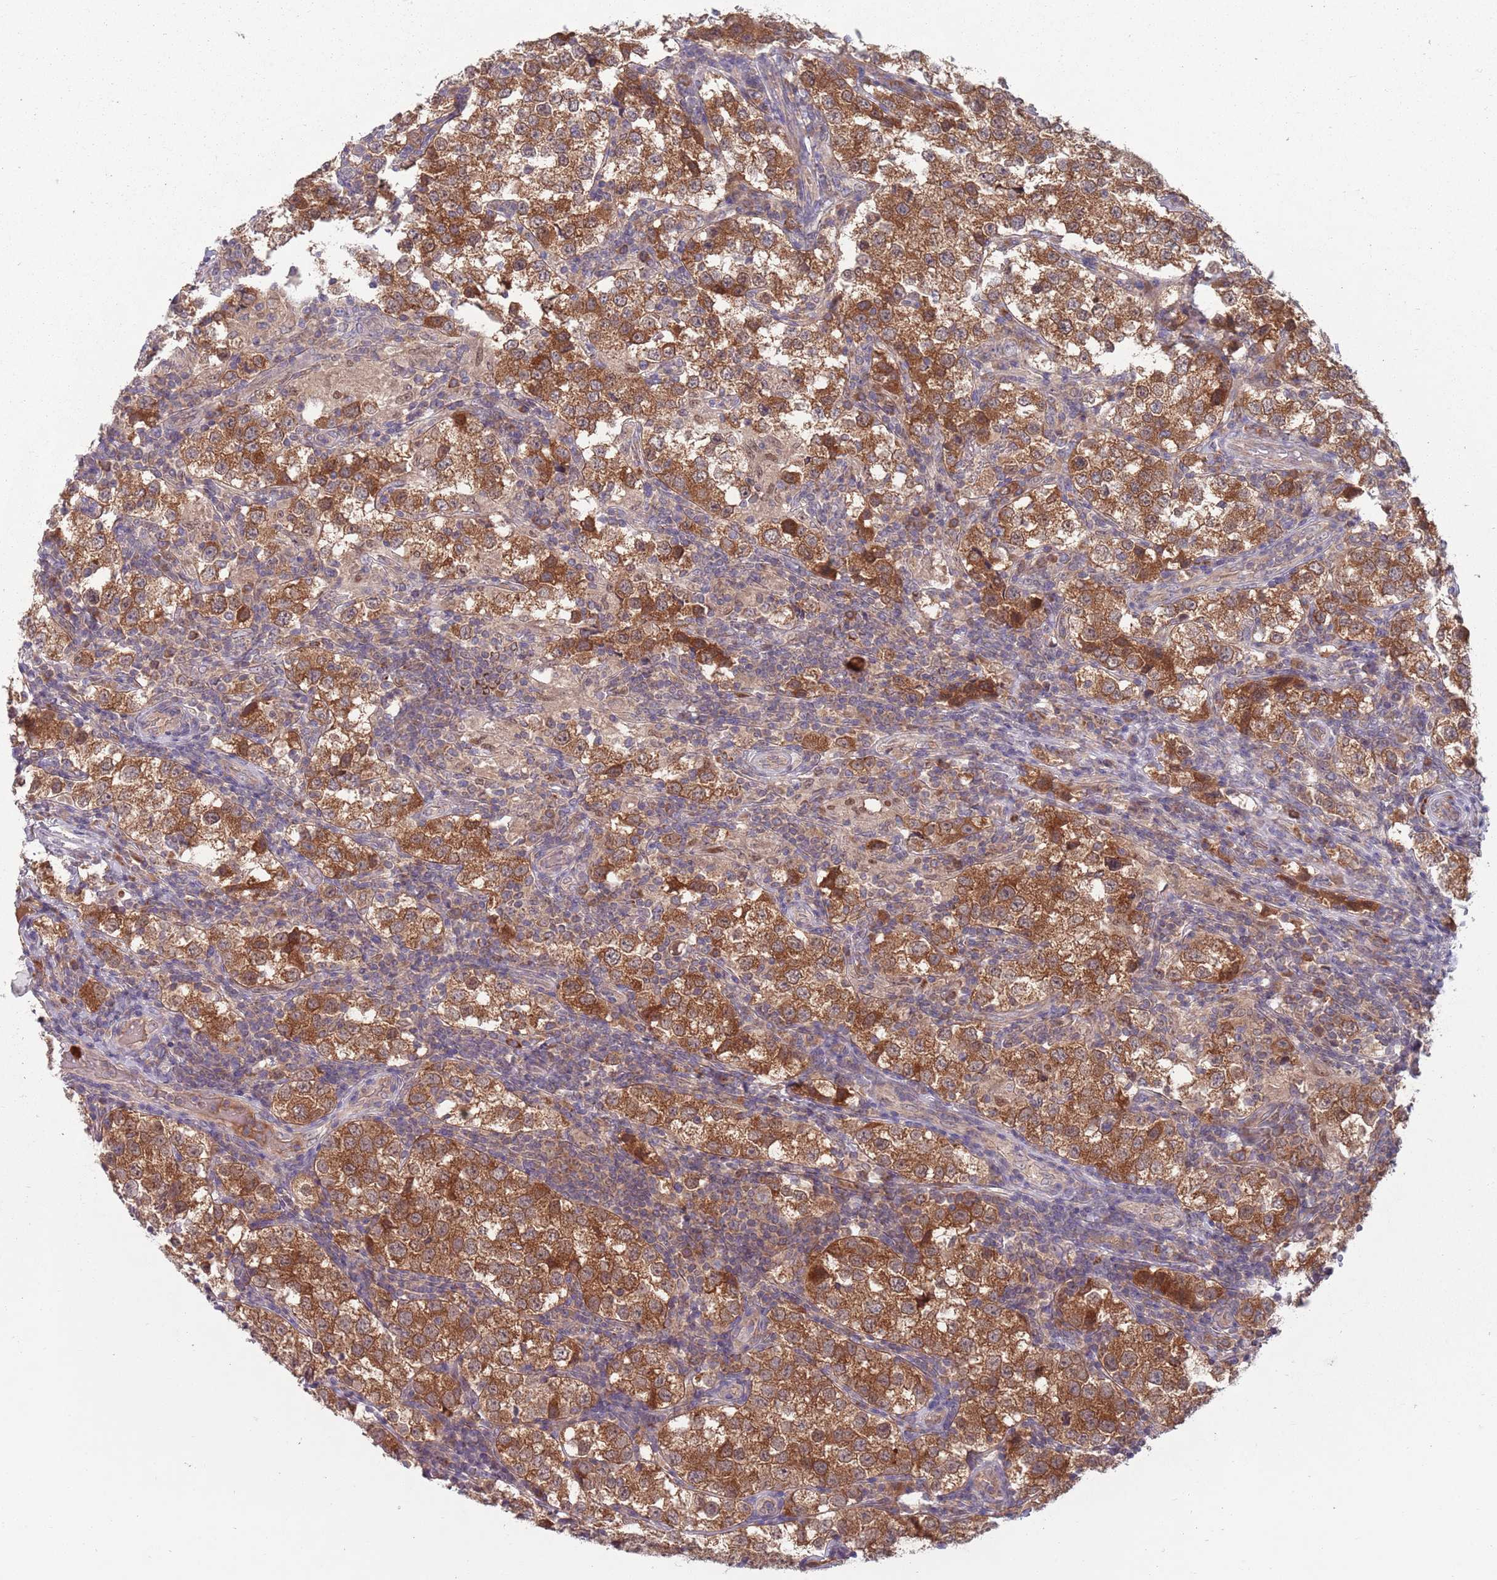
{"staining": {"intensity": "moderate", "quantity": ">75%", "location": "cytoplasmic/membranous"}, "tissue": "testis cancer", "cell_type": "Tumor cells", "image_type": "cancer", "snomed": [{"axis": "morphology", "description": "Seminoma, NOS"}, {"axis": "topography", "description": "Testis"}], "caption": "An image of testis cancer stained for a protein displays moderate cytoplasmic/membranous brown staining in tumor cells.", "gene": "TYW1", "patient": {"sex": "male", "age": 34}}